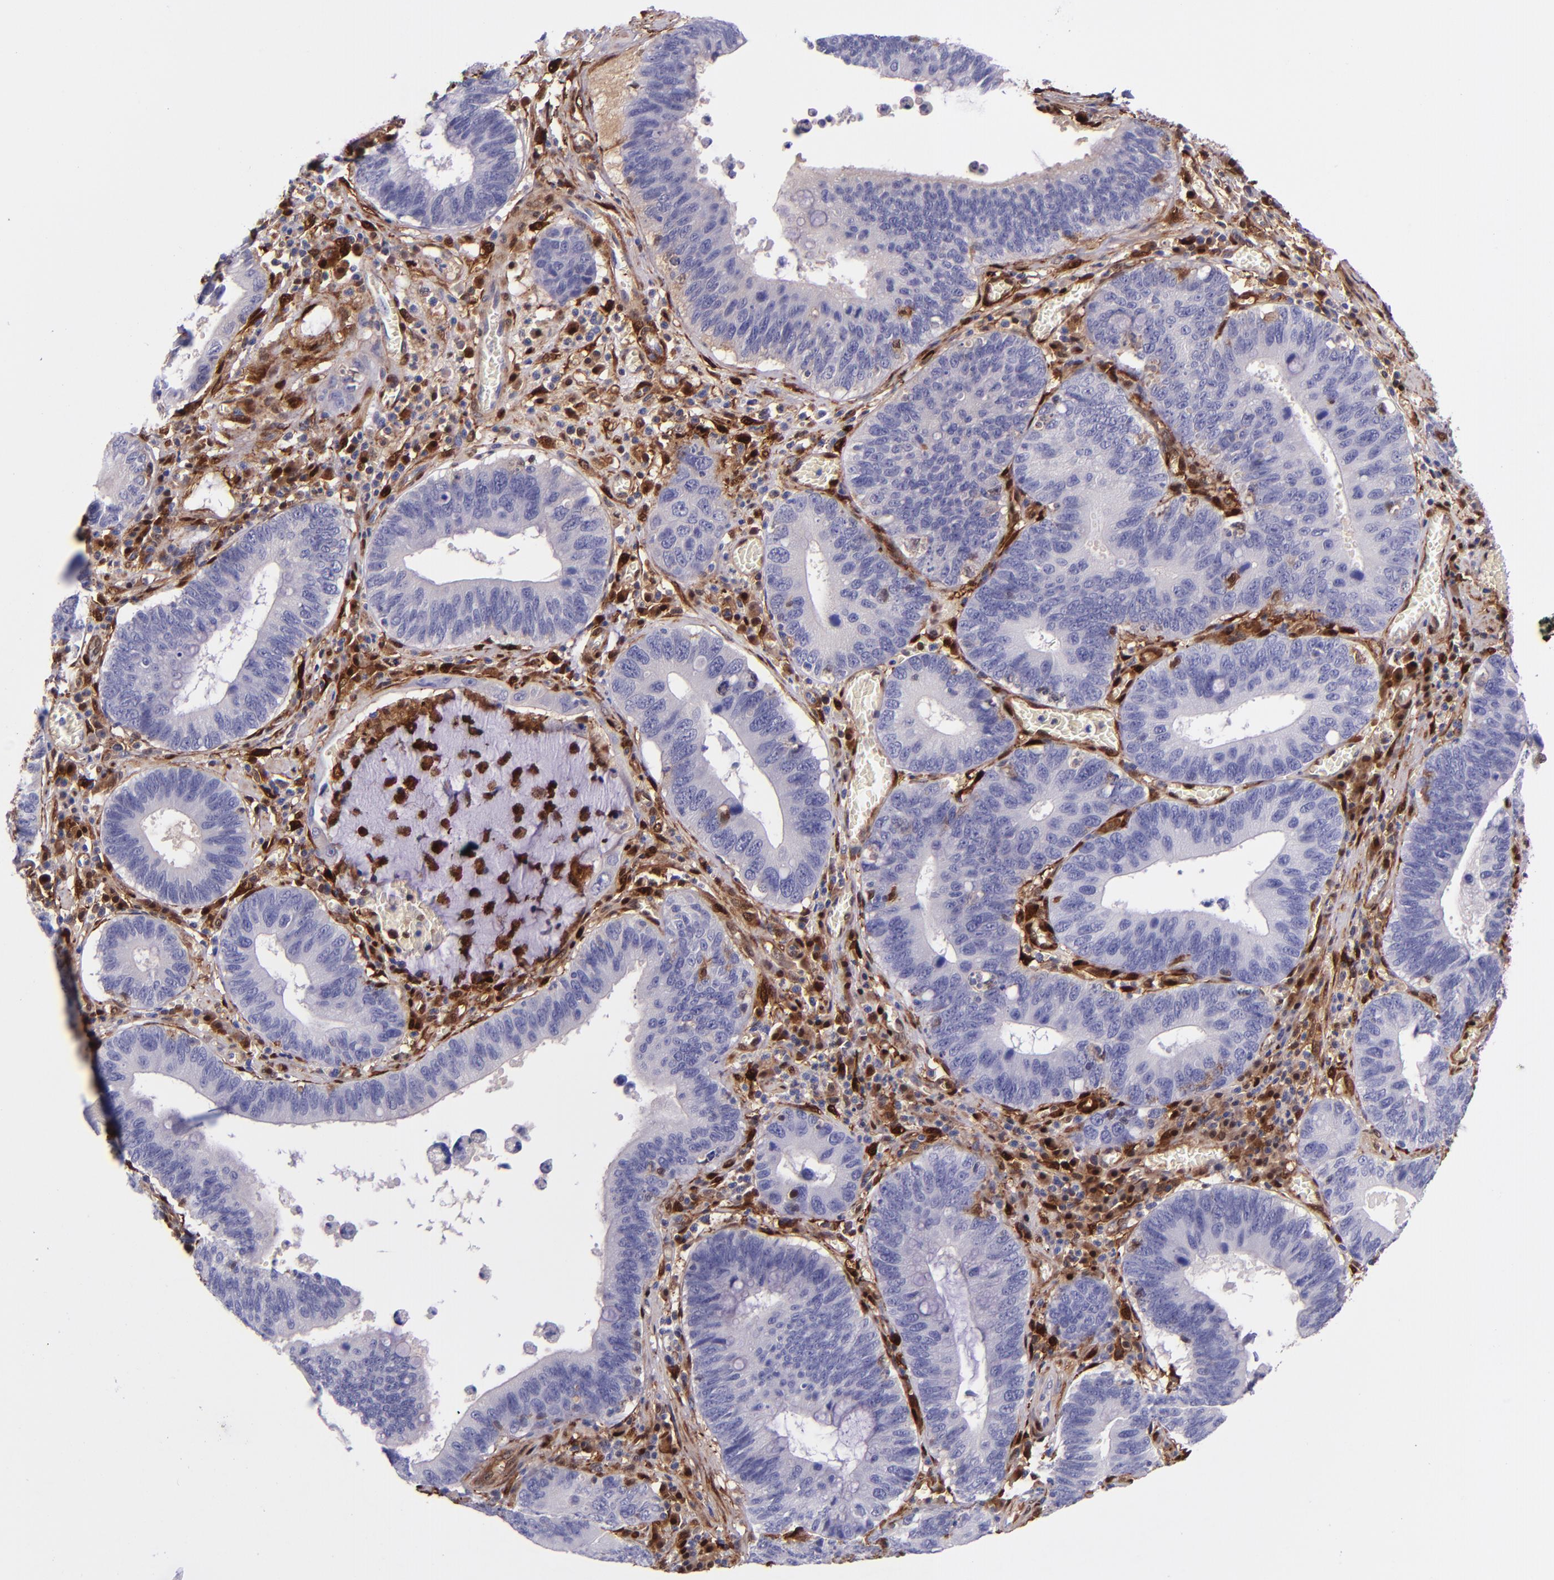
{"staining": {"intensity": "negative", "quantity": "none", "location": "none"}, "tissue": "stomach cancer", "cell_type": "Tumor cells", "image_type": "cancer", "snomed": [{"axis": "morphology", "description": "Adenocarcinoma, NOS"}, {"axis": "topography", "description": "Stomach"}, {"axis": "topography", "description": "Gastric cardia"}], "caption": "Protein analysis of stomach cancer (adenocarcinoma) exhibits no significant expression in tumor cells.", "gene": "LGALS1", "patient": {"sex": "male", "age": 59}}